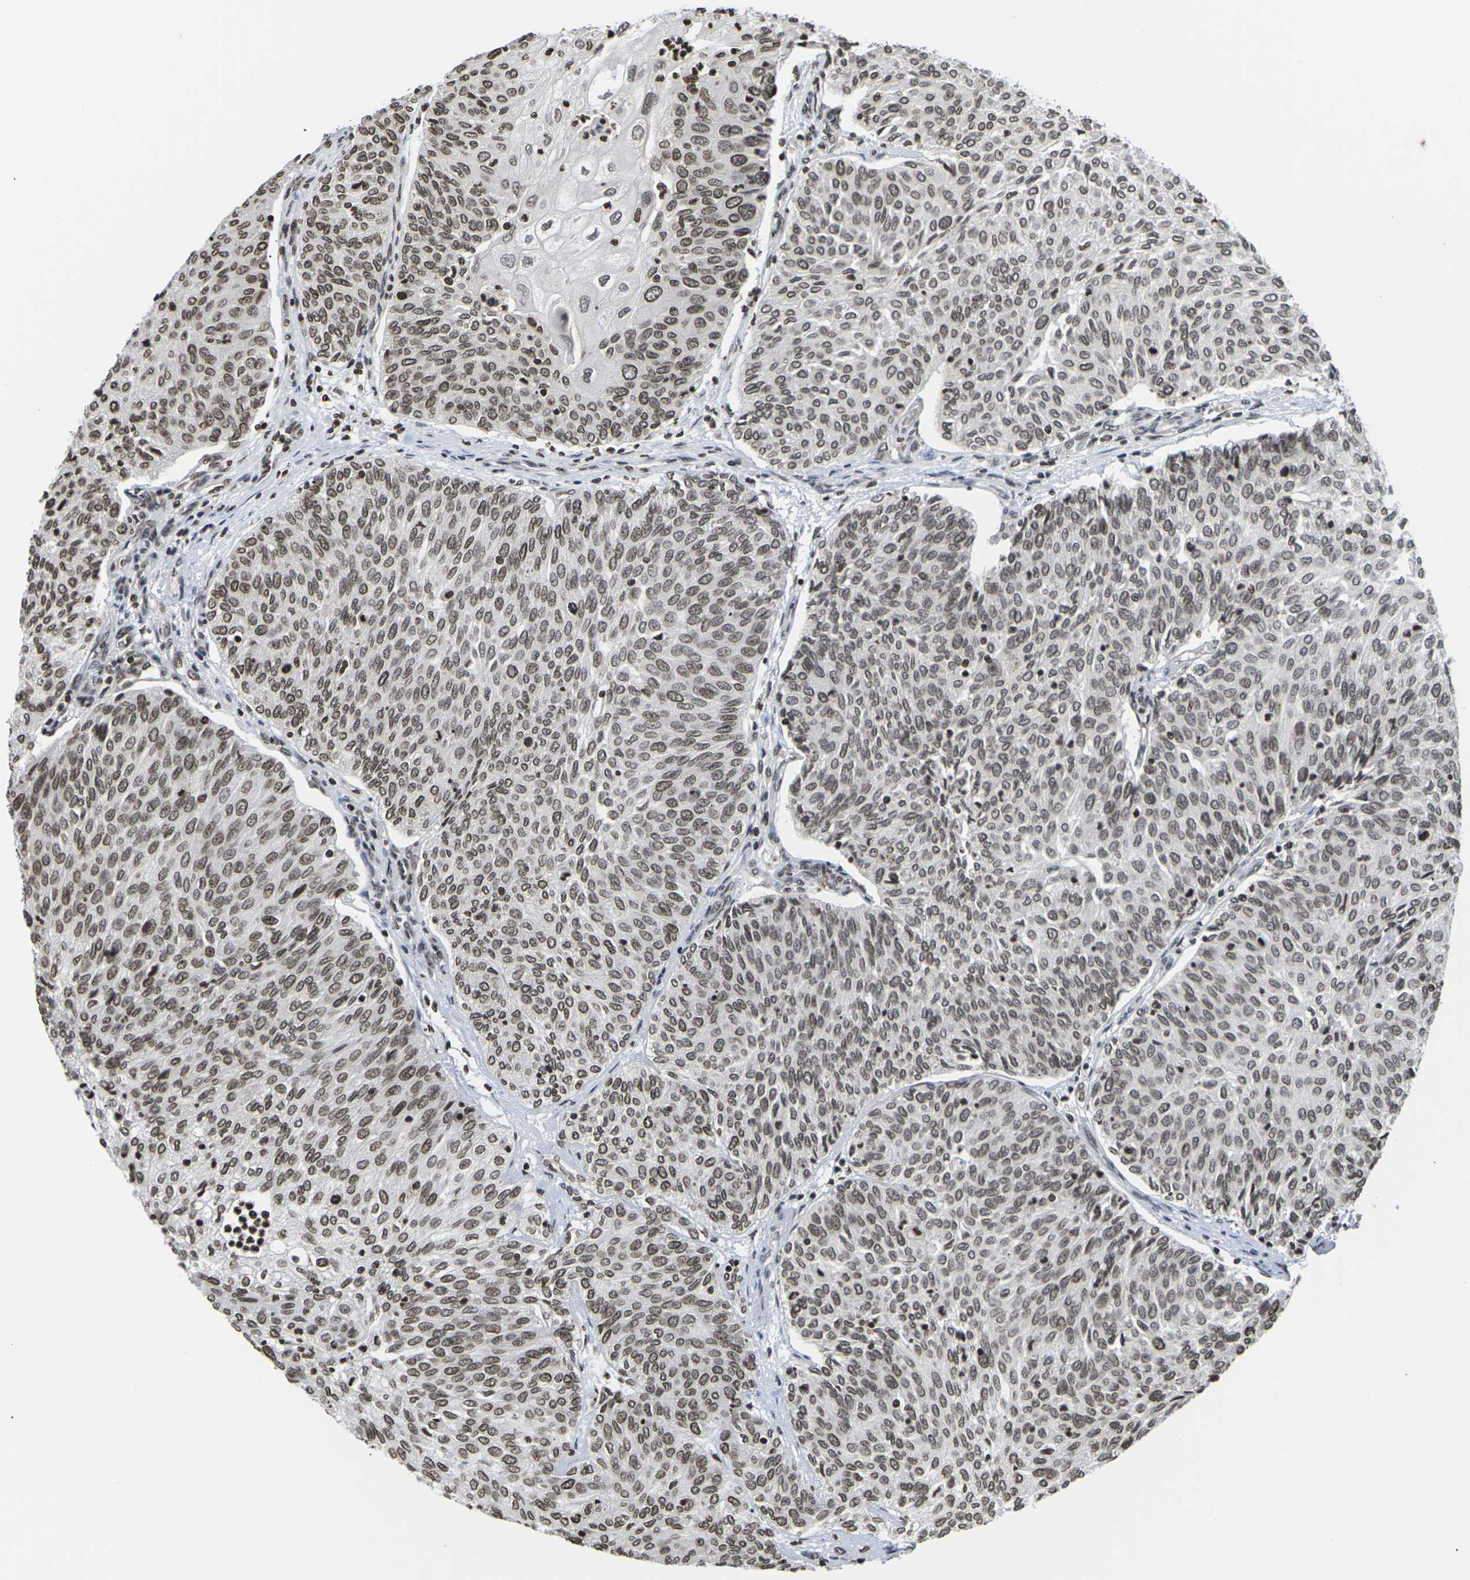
{"staining": {"intensity": "moderate", "quantity": ">75%", "location": "nuclear"}, "tissue": "urothelial cancer", "cell_type": "Tumor cells", "image_type": "cancer", "snomed": [{"axis": "morphology", "description": "Urothelial carcinoma, Low grade"}, {"axis": "topography", "description": "Urinary bladder"}], "caption": "Brown immunohistochemical staining in human urothelial carcinoma (low-grade) reveals moderate nuclear staining in approximately >75% of tumor cells.", "gene": "ETV5", "patient": {"sex": "female", "age": 79}}